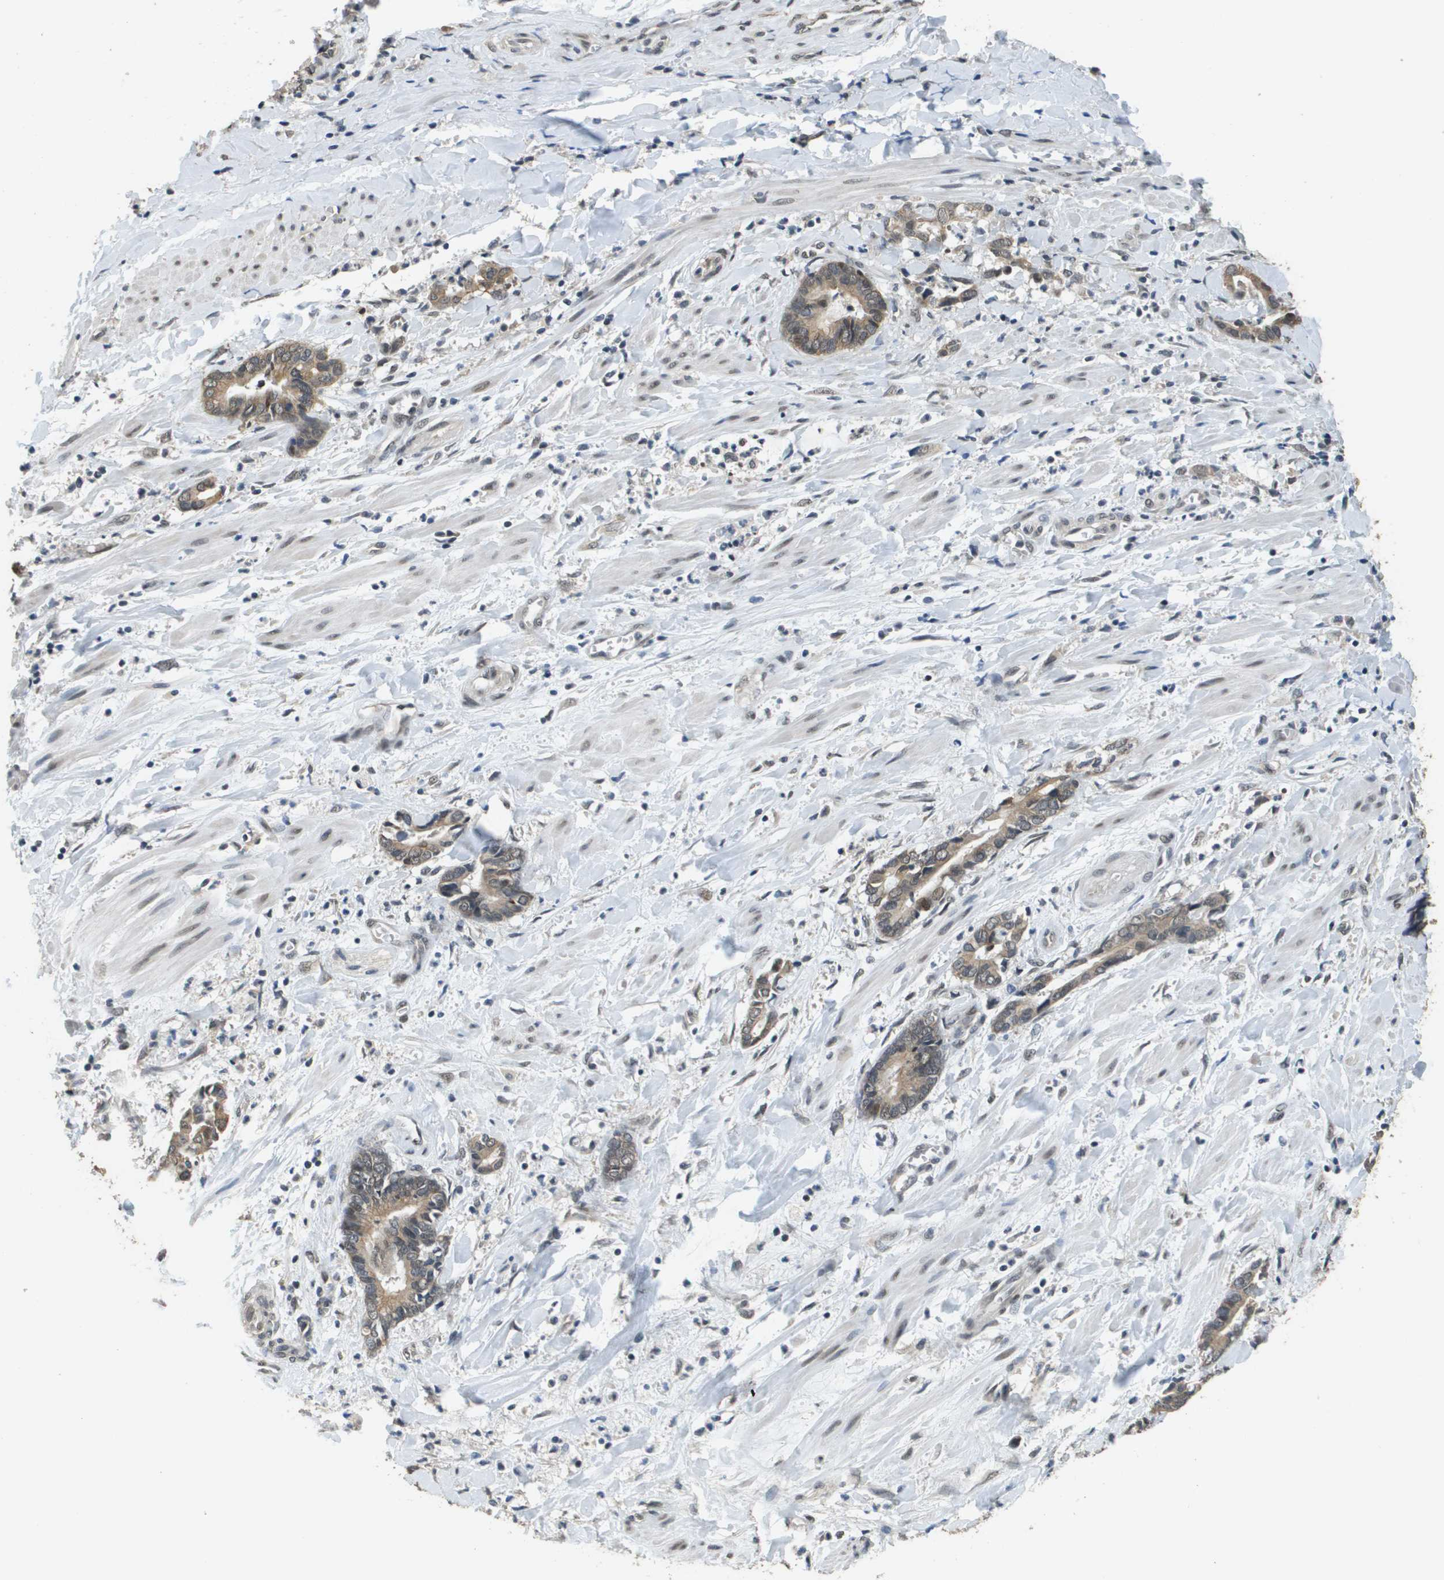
{"staining": {"intensity": "moderate", "quantity": ">75%", "location": "cytoplasmic/membranous"}, "tissue": "cervical cancer", "cell_type": "Tumor cells", "image_type": "cancer", "snomed": [{"axis": "morphology", "description": "Adenocarcinoma, NOS"}, {"axis": "topography", "description": "Cervix"}], "caption": "An immunohistochemistry image of neoplastic tissue is shown. Protein staining in brown shows moderate cytoplasmic/membranous positivity in adenocarcinoma (cervical) within tumor cells.", "gene": "FANCC", "patient": {"sex": "female", "age": 44}}